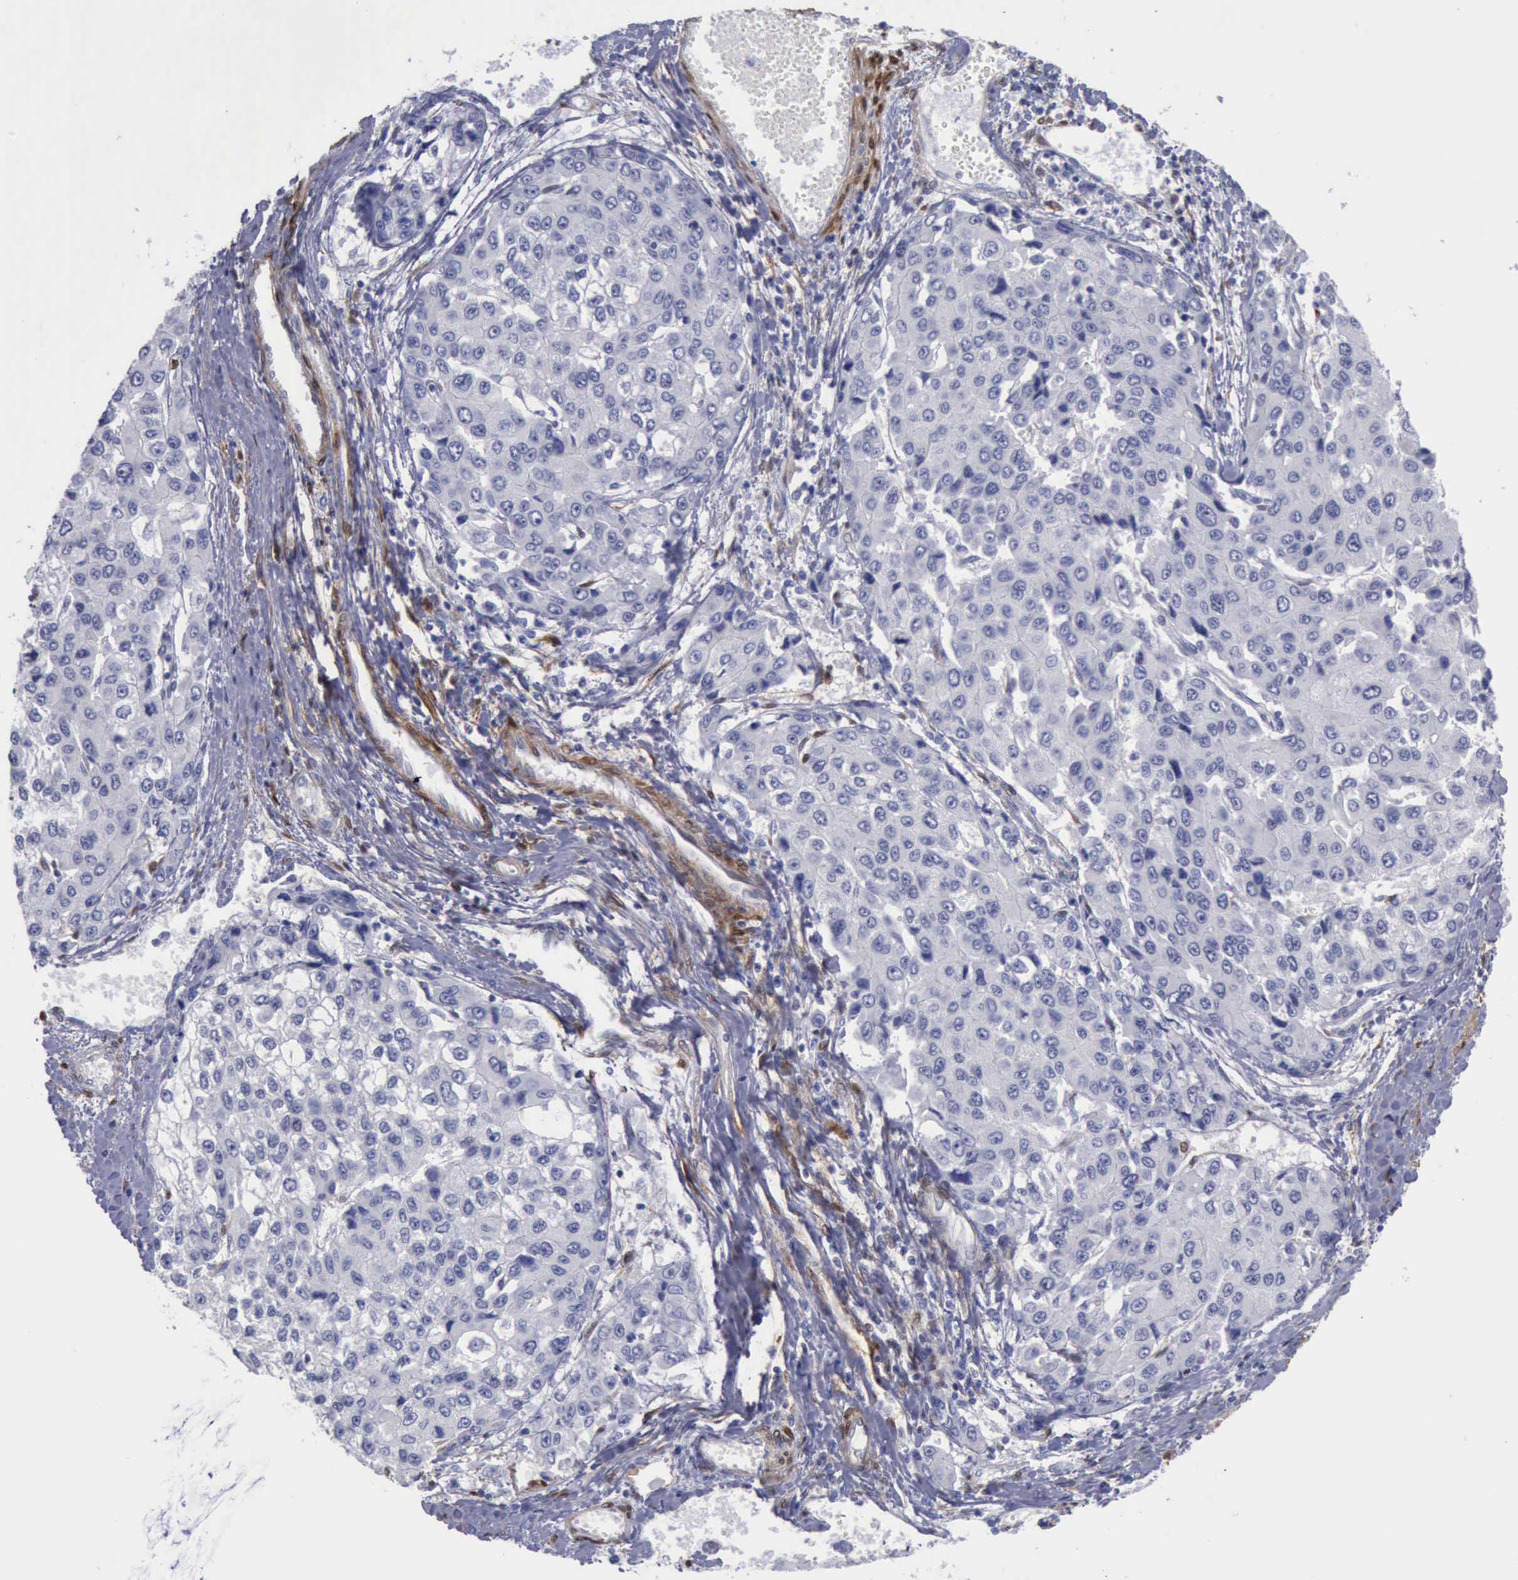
{"staining": {"intensity": "negative", "quantity": "none", "location": "none"}, "tissue": "liver cancer", "cell_type": "Tumor cells", "image_type": "cancer", "snomed": [{"axis": "morphology", "description": "Carcinoma, Hepatocellular, NOS"}, {"axis": "topography", "description": "Liver"}], "caption": "Tumor cells show no significant expression in liver hepatocellular carcinoma.", "gene": "FHL1", "patient": {"sex": "female", "age": 66}}